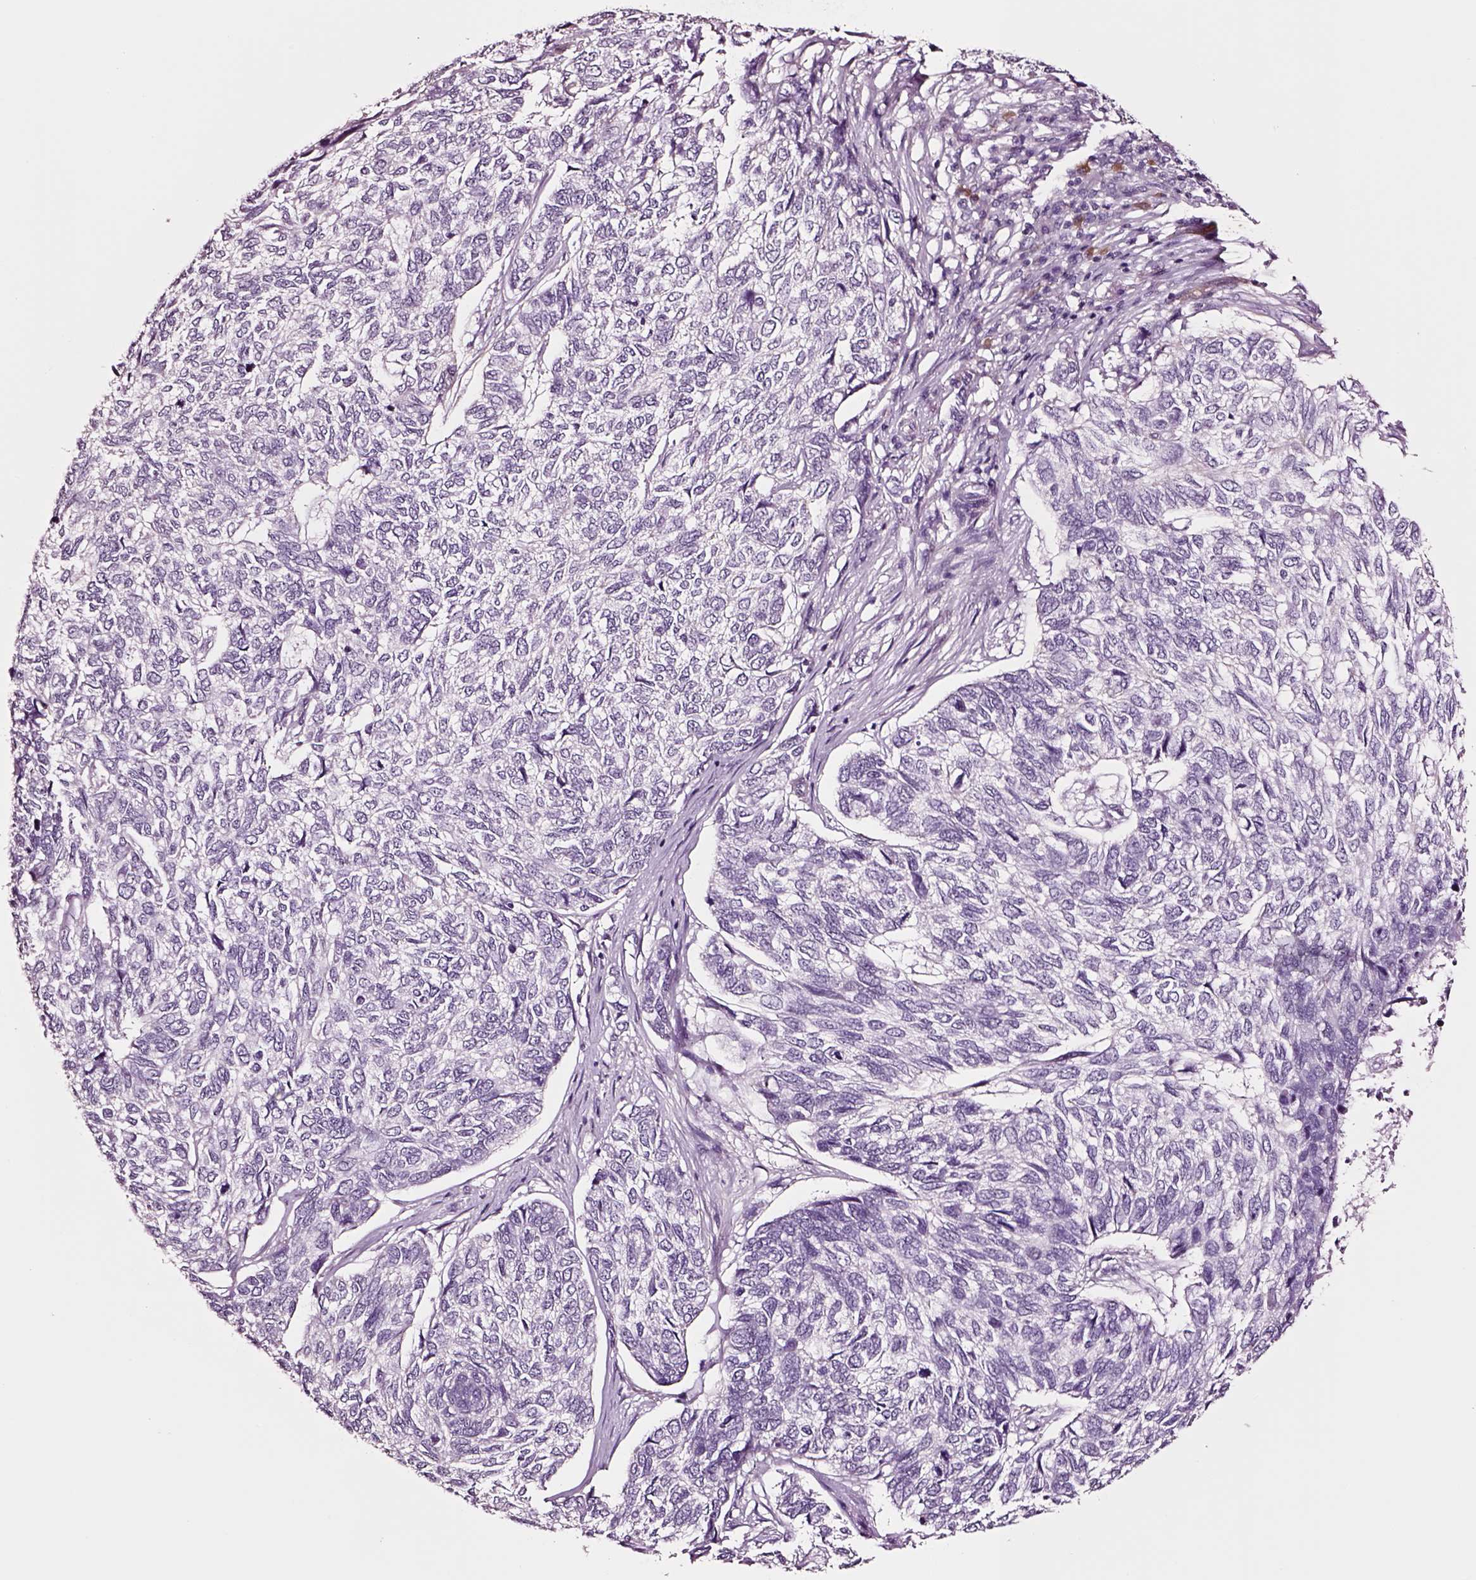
{"staining": {"intensity": "negative", "quantity": "none", "location": "none"}, "tissue": "skin cancer", "cell_type": "Tumor cells", "image_type": "cancer", "snomed": [{"axis": "morphology", "description": "Basal cell carcinoma"}, {"axis": "topography", "description": "Skin"}], "caption": "The photomicrograph demonstrates no significant expression in tumor cells of skin basal cell carcinoma. (DAB immunohistochemistry (IHC), high magnification).", "gene": "SOX10", "patient": {"sex": "female", "age": 65}}